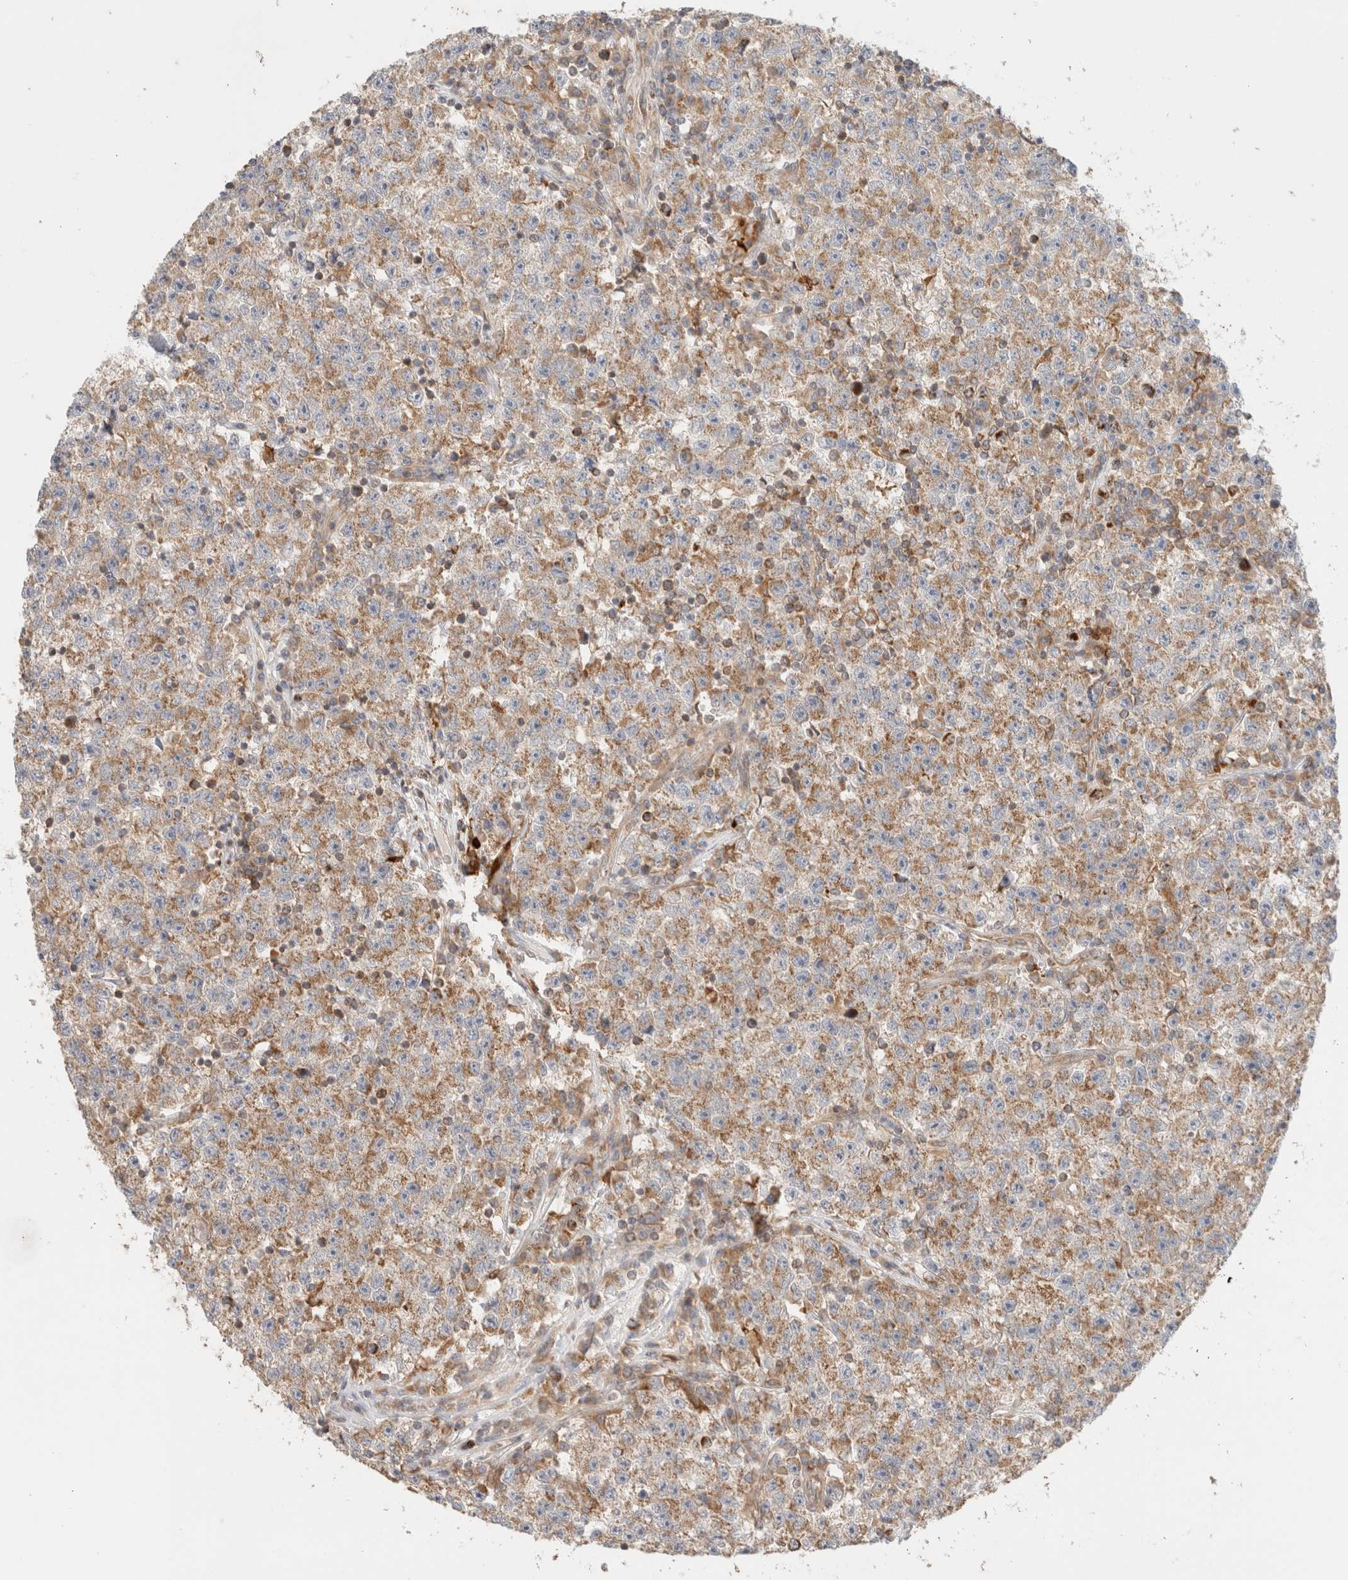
{"staining": {"intensity": "moderate", "quantity": ">75%", "location": "cytoplasmic/membranous"}, "tissue": "testis cancer", "cell_type": "Tumor cells", "image_type": "cancer", "snomed": [{"axis": "morphology", "description": "Seminoma, NOS"}, {"axis": "topography", "description": "Testis"}], "caption": "Testis cancer (seminoma) stained with IHC displays moderate cytoplasmic/membranous staining in approximately >75% of tumor cells. (Brightfield microscopy of DAB IHC at high magnification).", "gene": "MRM3", "patient": {"sex": "male", "age": 22}}